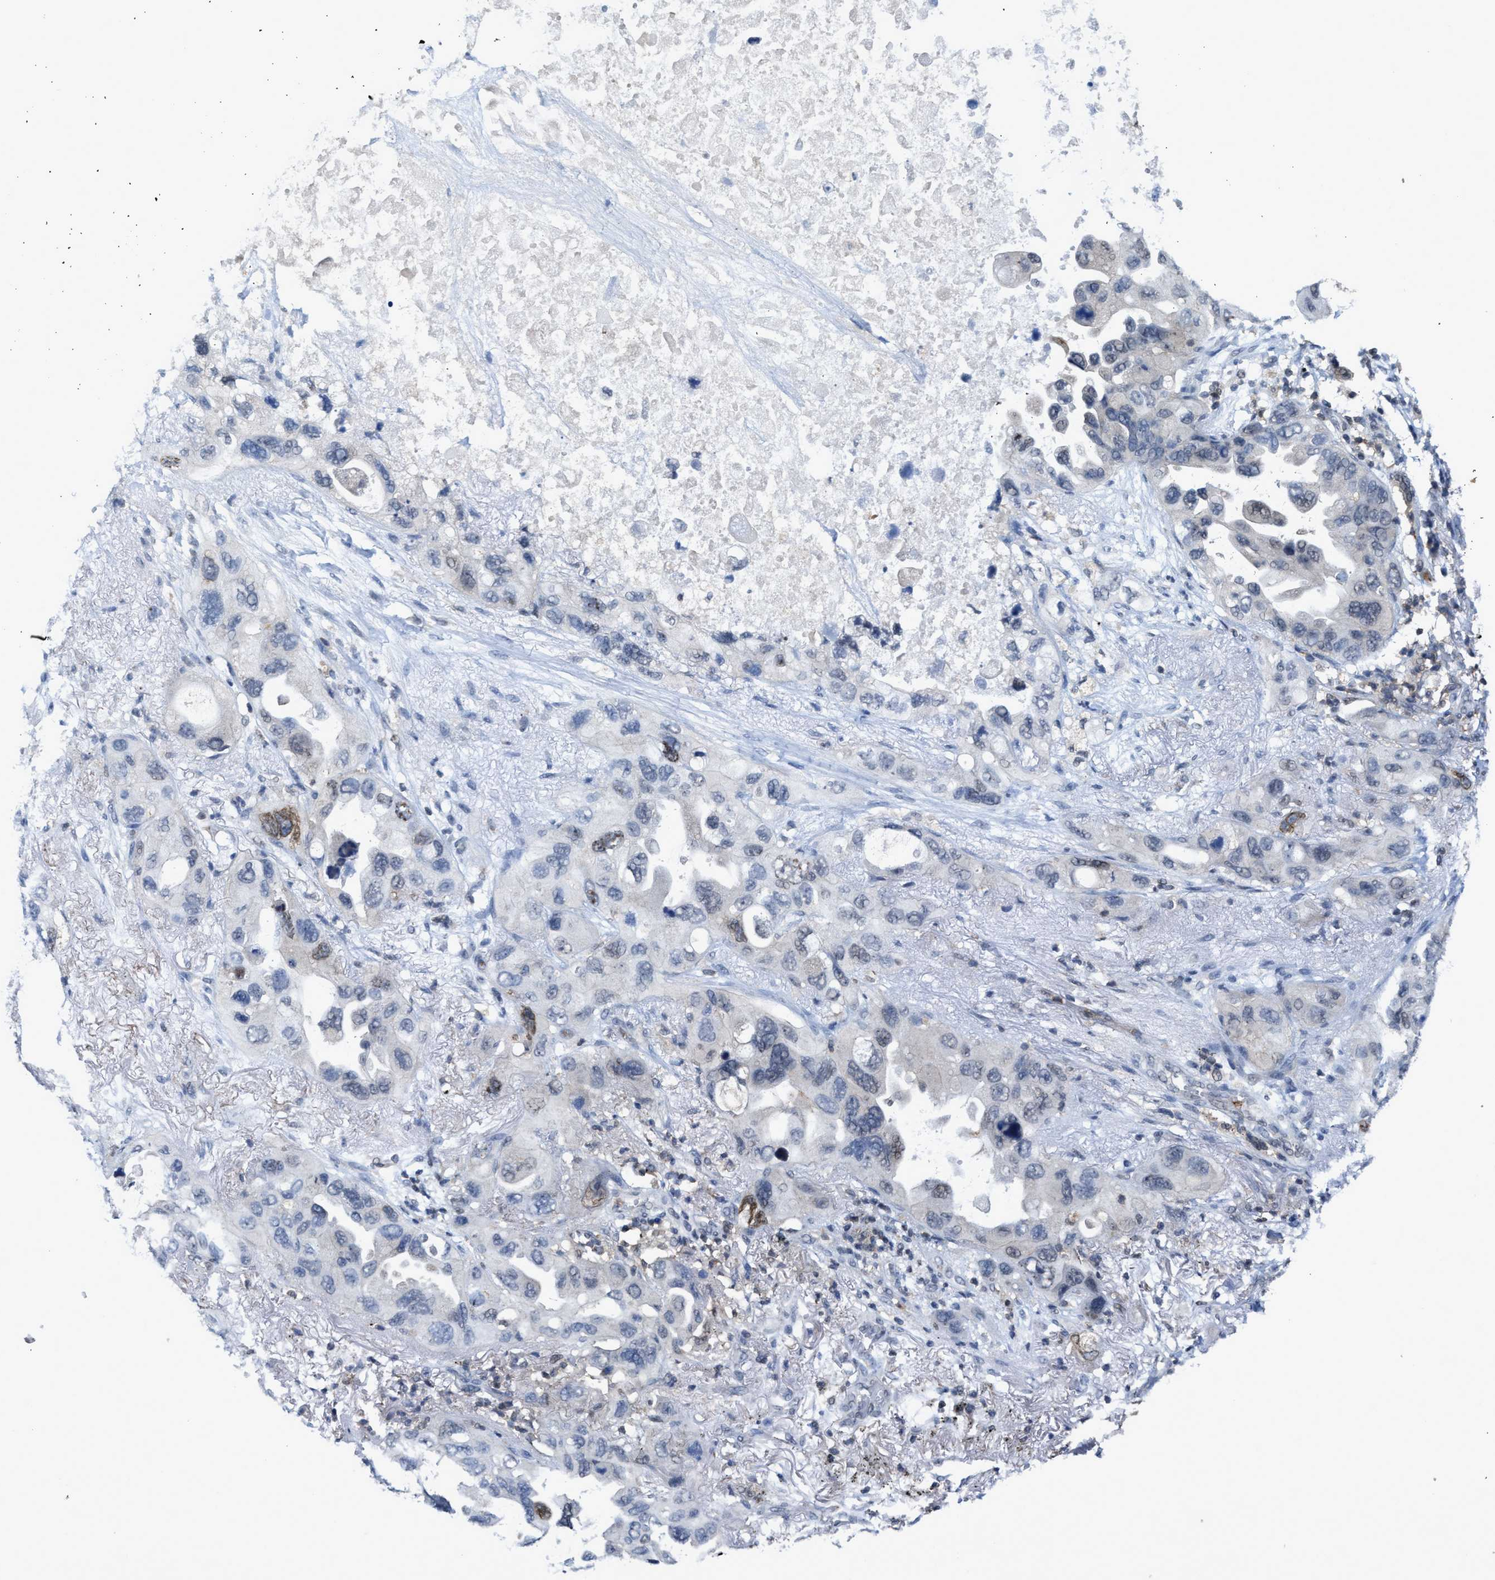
{"staining": {"intensity": "weak", "quantity": "<25%", "location": "cytoplasmic/membranous,nuclear"}, "tissue": "lung cancer", "cell_type": "Tumor cells", "image_type": "cancer", "snomed": [{"axis": "morphology", "description": "Squamous cell carcinoma, NOS"}, {"axis": "topography", "description": "Lung"}], "caption": "Squamous cell carcinoma (lung) was stained to show a protein in brown. There is no significant positivity in tumor cells.", "gene": "FGD3", "patient": {"sex": "female", "age": 73}}